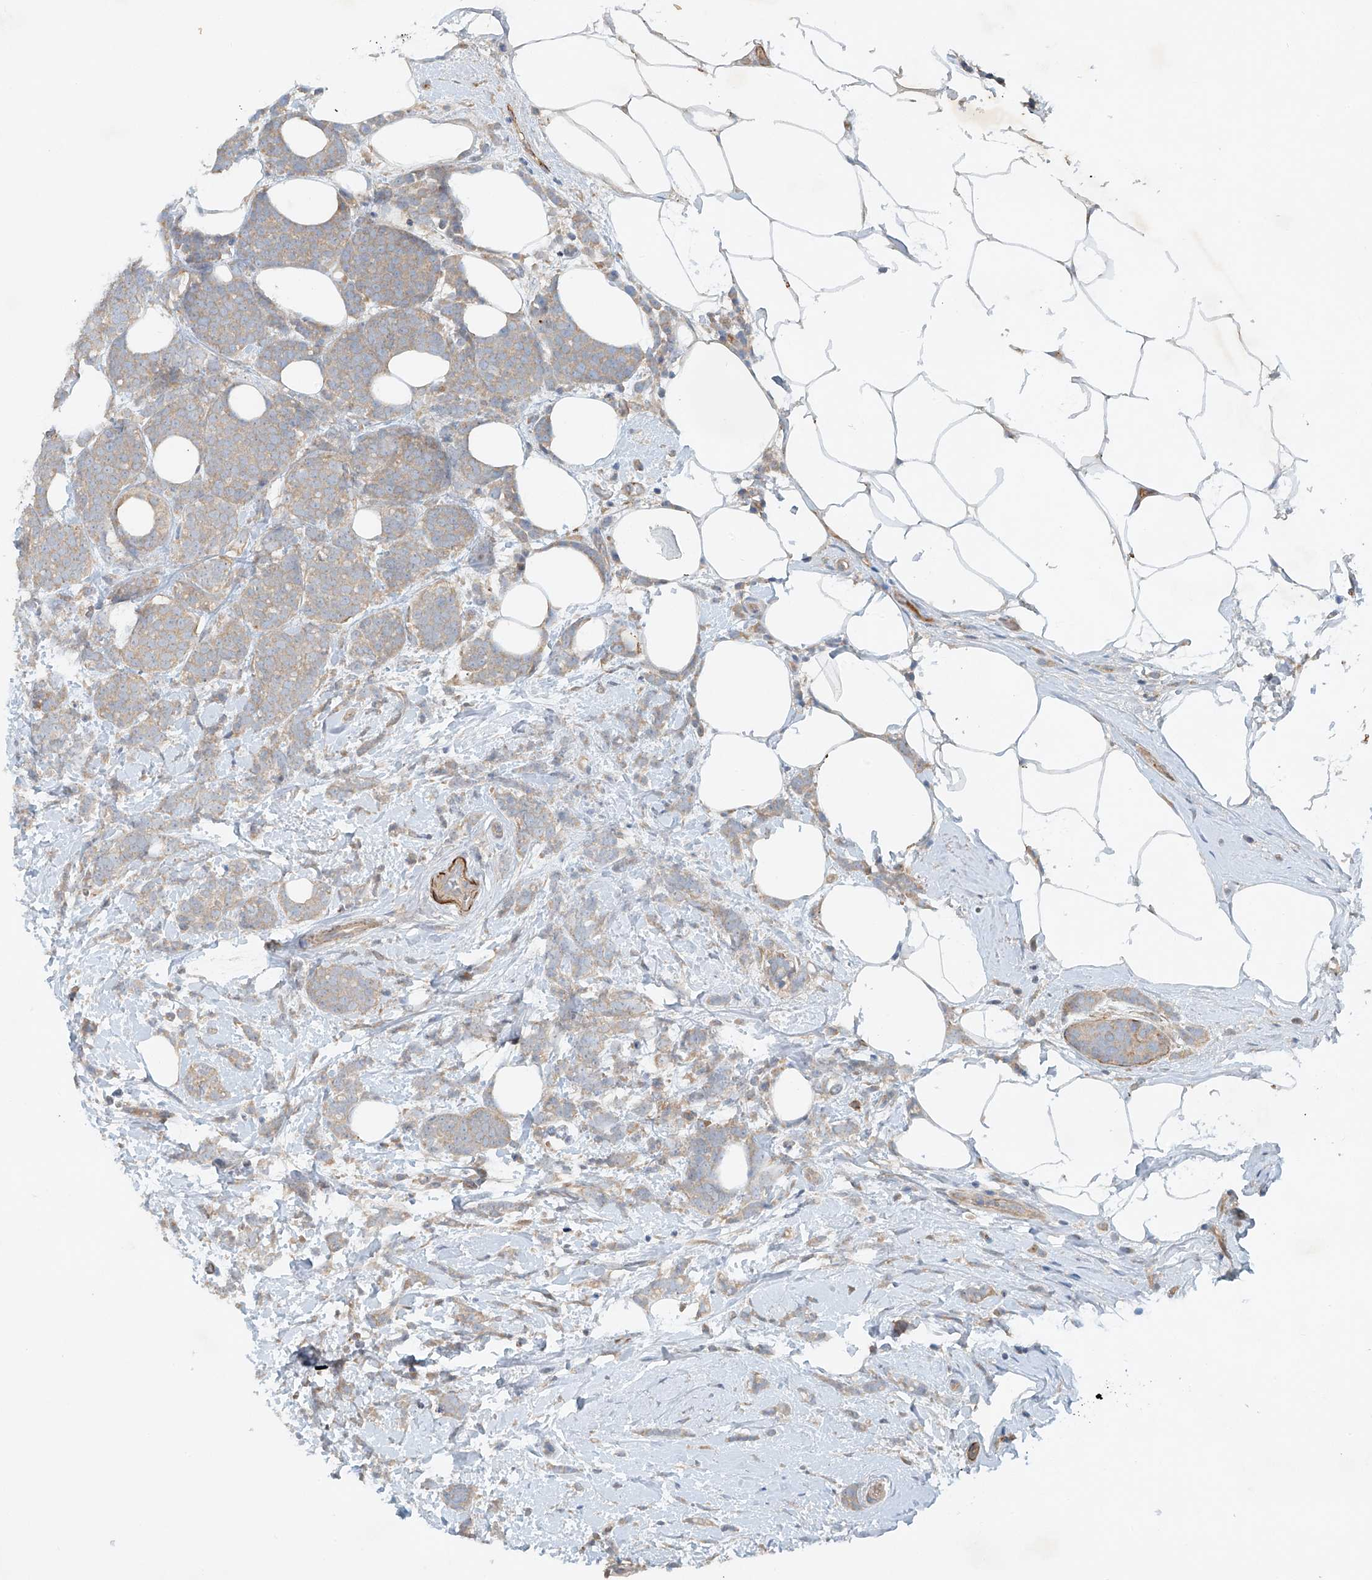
{"staining": {"intensity": "moderate", "quantity": ">75%", "location": "cytoplasmic/membranous"}, "tissue": "breast cancer", "cell_type": "Tumor cells", "image_type": "cancer", "snomed": [{"axis": "morphology", "description": "Lobular carcinoma"}, {"axis": "topography", "description": "Breast"}], "caption": "Immunohistochemical staining of breast cancer shows moderate cytoplasmic/membranous protein expression in approximately >75% of tumor cells.", "gene": "LYRM9", "patient": {"sex": "female", "age": 58}}